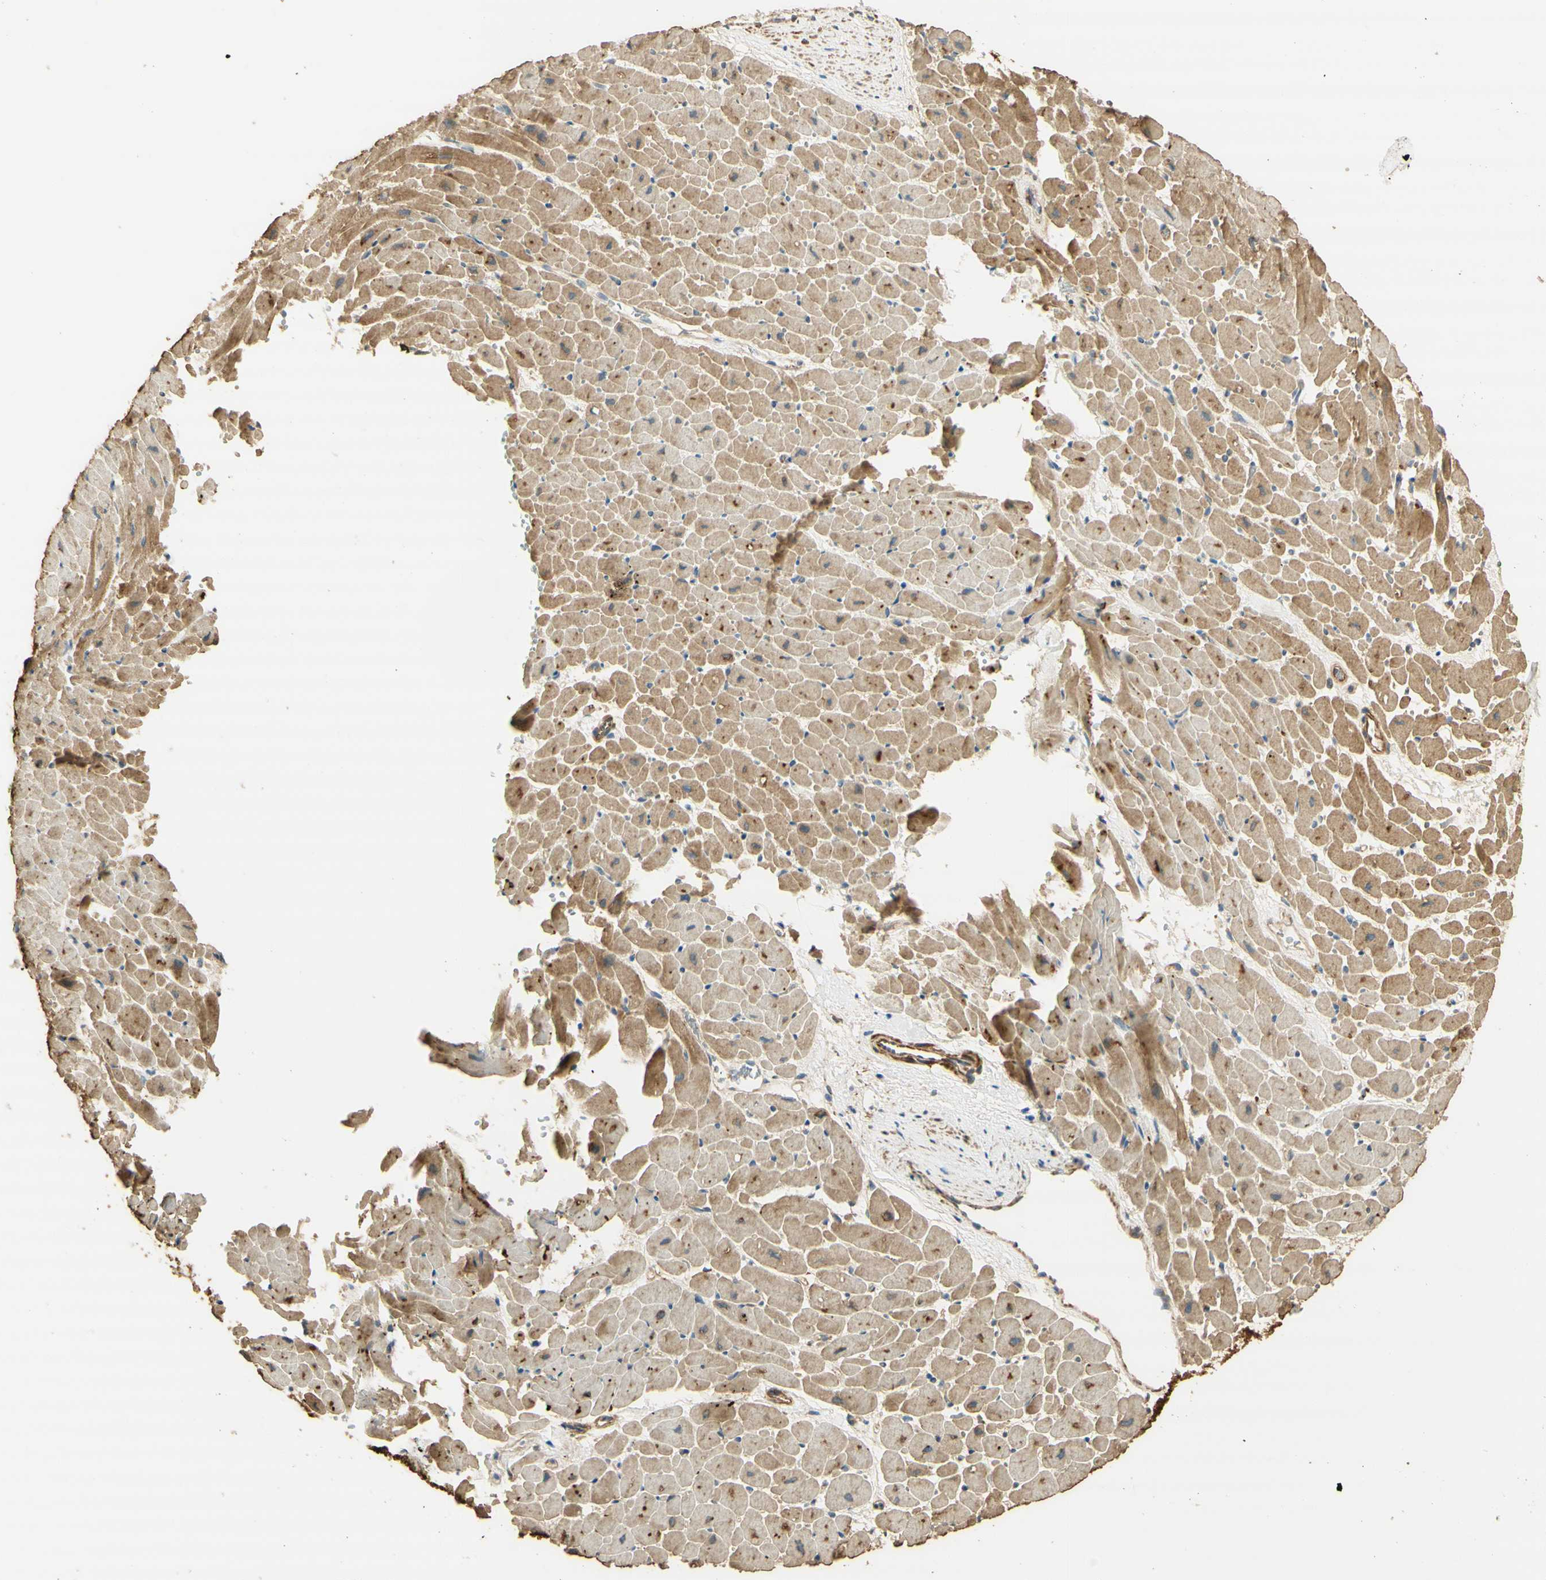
{"staining": {"intensity": "weak", "quantity": ">75%", "location": "cytoplasmic/membranous"}, "tissue": "heart muscle", "cell_type": "Cardiomyocytes", "image_type": "normal", "snomed": [{"axis": "morphology", "description": "Normal tissue, NOS"}, {"axis": "topography", "description": "Heart"}], "caption": "Weak cytoplasmic/membranous staining for a protein is identified in approximately >75% of cardiomyocytes of unremarkable heart muscle using immunohistochemistry (IHC).", "gene": "AGER", "patient": {"sex": "male", "age": 45}}